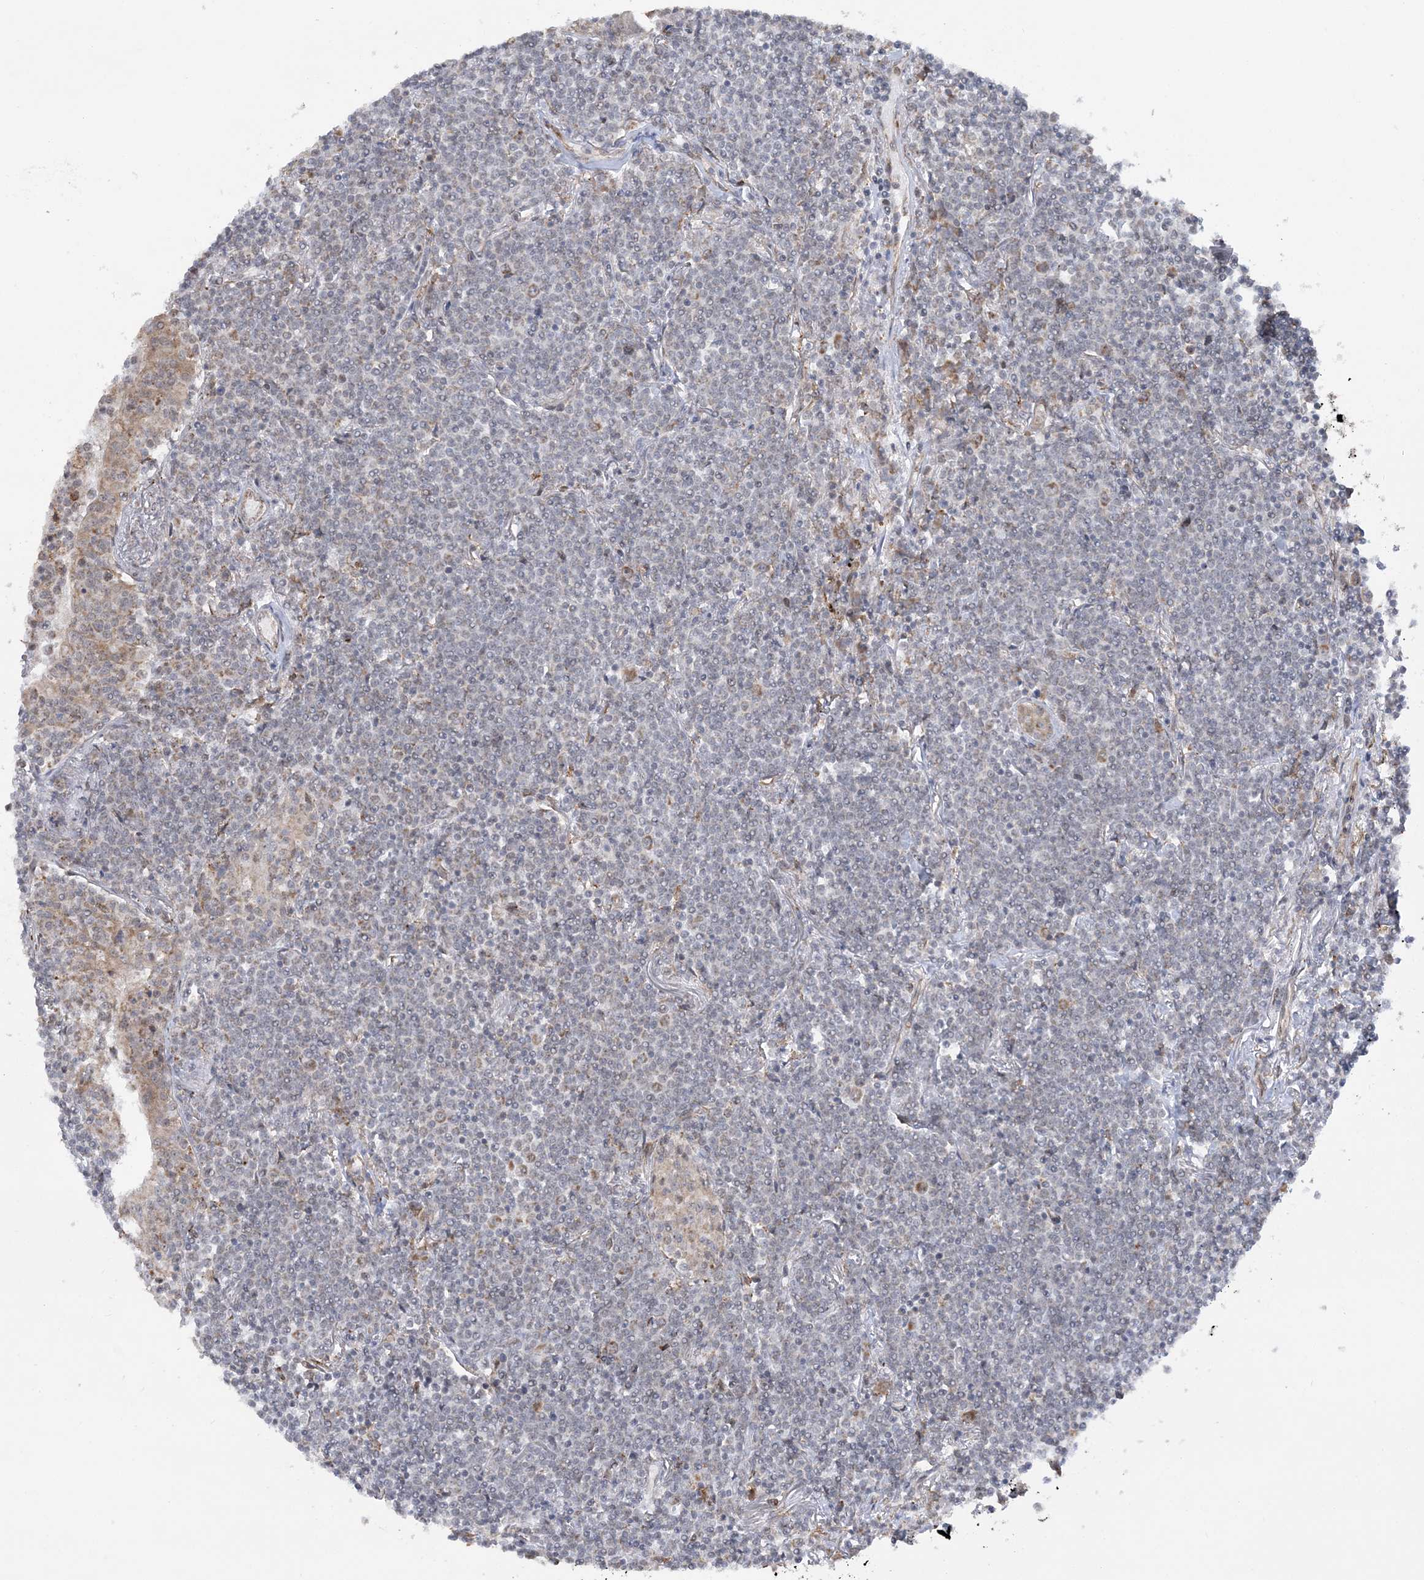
{"staining": {"intensity": "negative", "quantity": "none", "location": "none"}, "tissue": "lymphoma", "cell_type": "Tumor cells", "image_type": "cancer", "snomed": [{"axis": "morphology", "description": "Malignant lymphoma, non-Hodgkin's type, Low grade"}, {"axis": "topography", "description": "Lung"}], "caption": "IHC histopathology image of lymphoma stained for a protein (brown), which shows no positivity in tumor cells.", "gene": "MRPL47", "patient": {"sex": "female", "age": 71}}